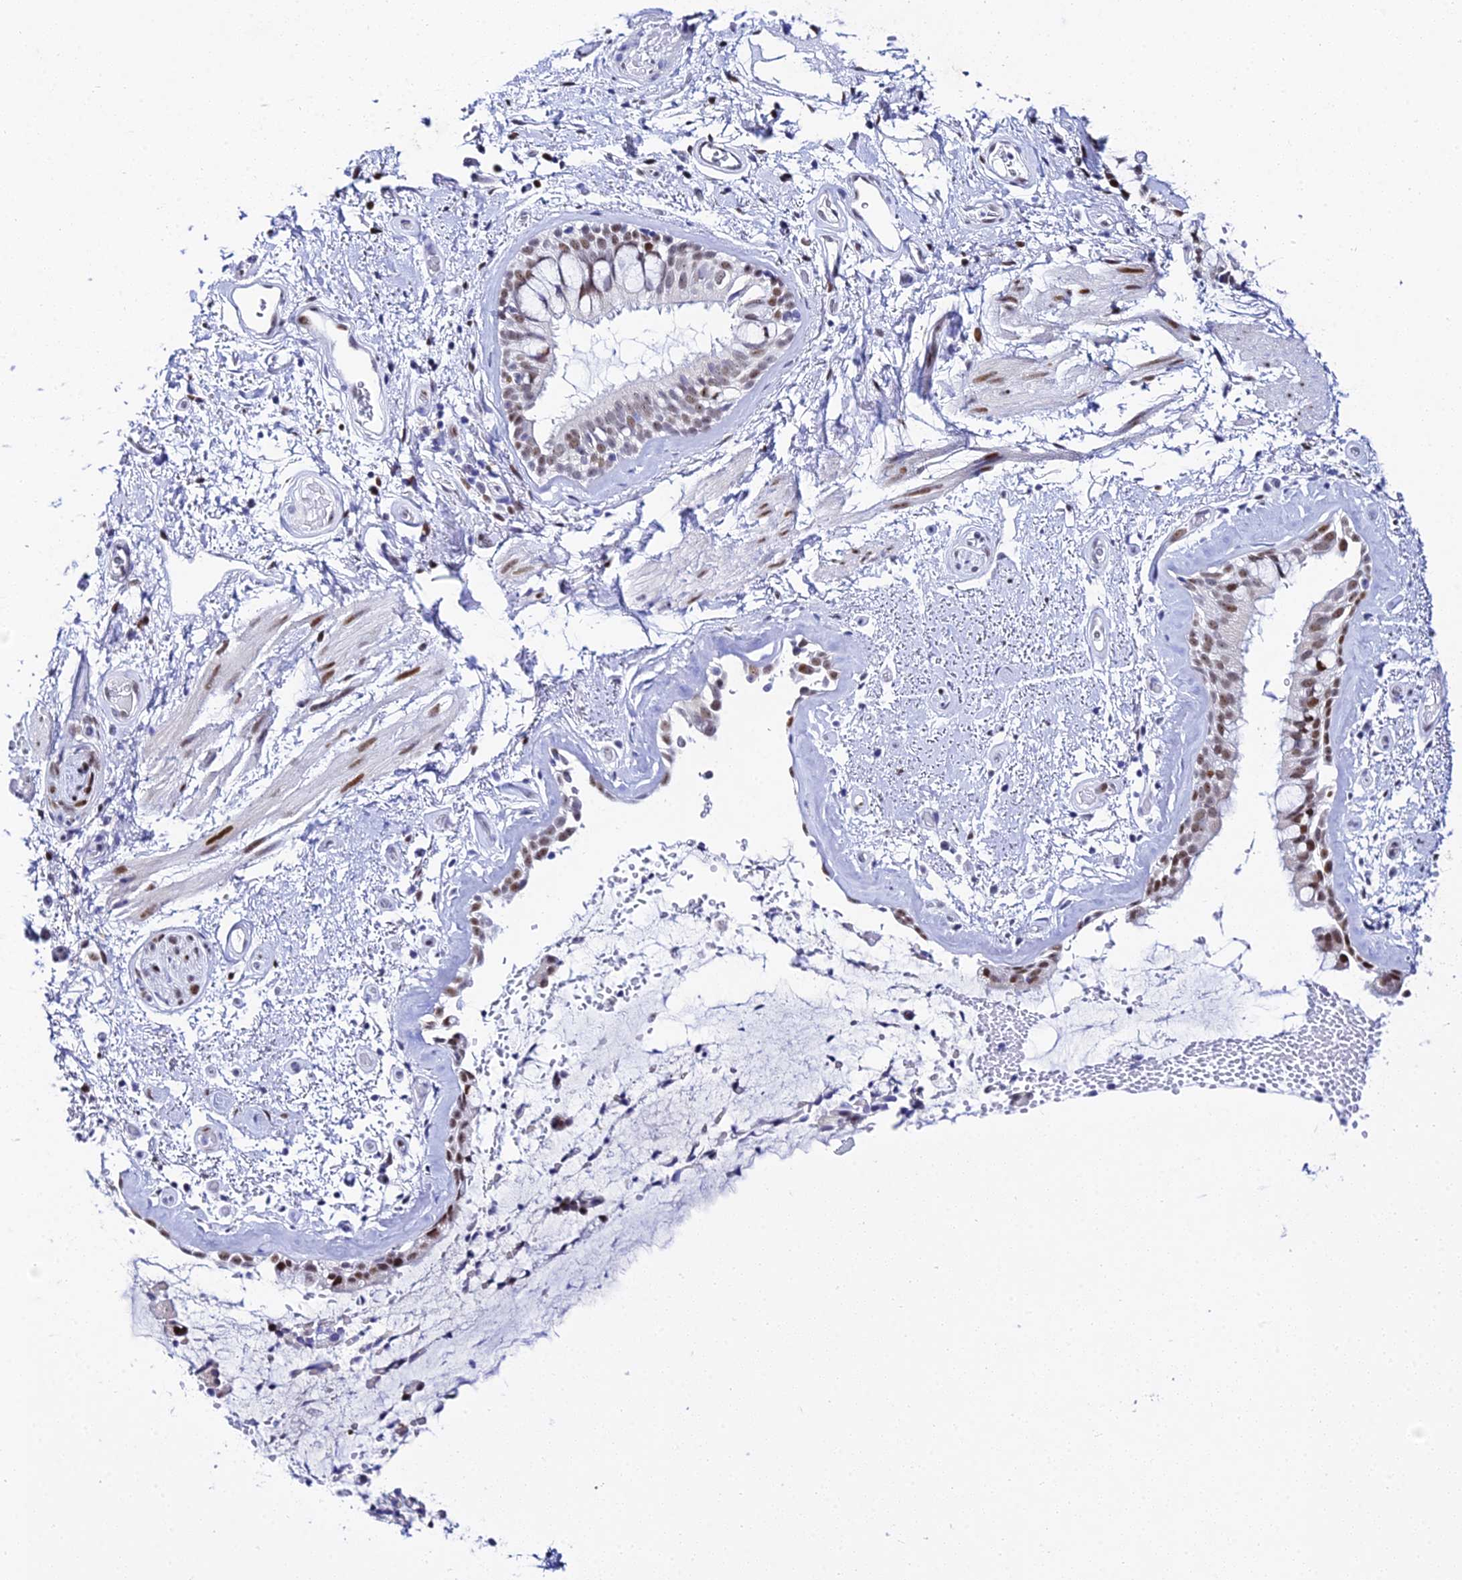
{"staining": {"intensity": "moderate", "quantity": "25%-75%", "location": "nuclear"}, "tissue": "bronchus", "cell_type": "Respiratory epithelial cells", "image_type": "normal", "snomed": [{"axis": "morphology", "description": "Normal tissue, NOS"}, {"axis": "topography", "description": "Cartilage tissue"}, {"axis": "topography", "description": "Bronchus"}], "caption": "Moderate nuclear expression for a protein is appreciated in about 25%-75% of respiratory epithelial cells of benign bronchus using immunohistochemistry (IHC).", "gene": "POFUT2", "patient": {"sex": "female", "age": 66}}